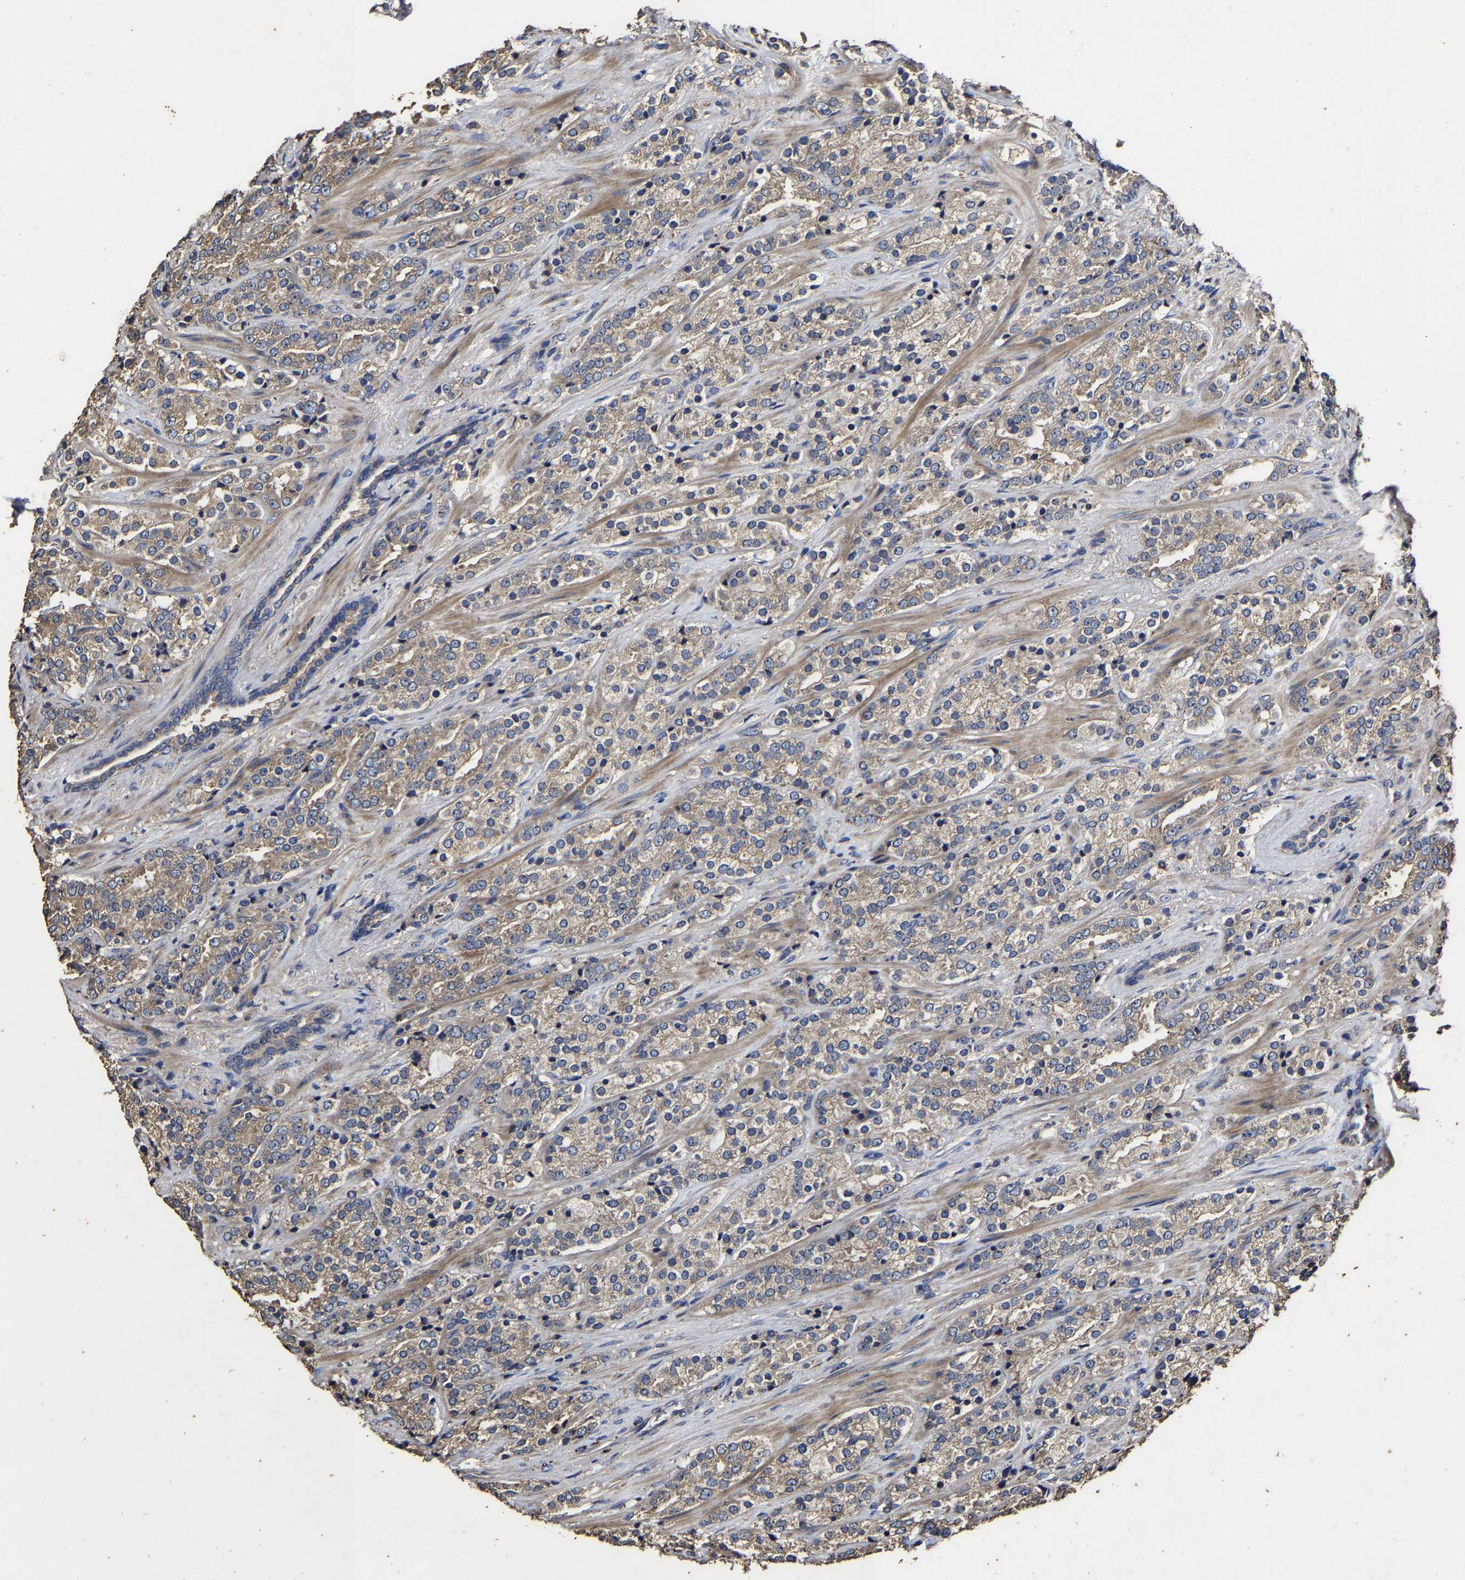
{"staining": {"intensity": "weak", "quantity": ">75%", "location": "cytoplasmic/membranous"}, "tissue": "prostate cancer", "cell_type": "Tumor cells", "image_type": "cancer", "snomed": [{"axis": "morphology", "description": "Adenocarcinoma, High grade"}, {"axis": "topography", "description": "Prostate"}], "caption": "This histopathology image demonstrates immunohistochemistry staining of high-grade adenocarcinoma (prostate), with low weak cytoplasmic/membranous expression in approximately >75% of tumor cells.", "gene": "PPM1K", "patient": {"sex": "male", "age": 71}}